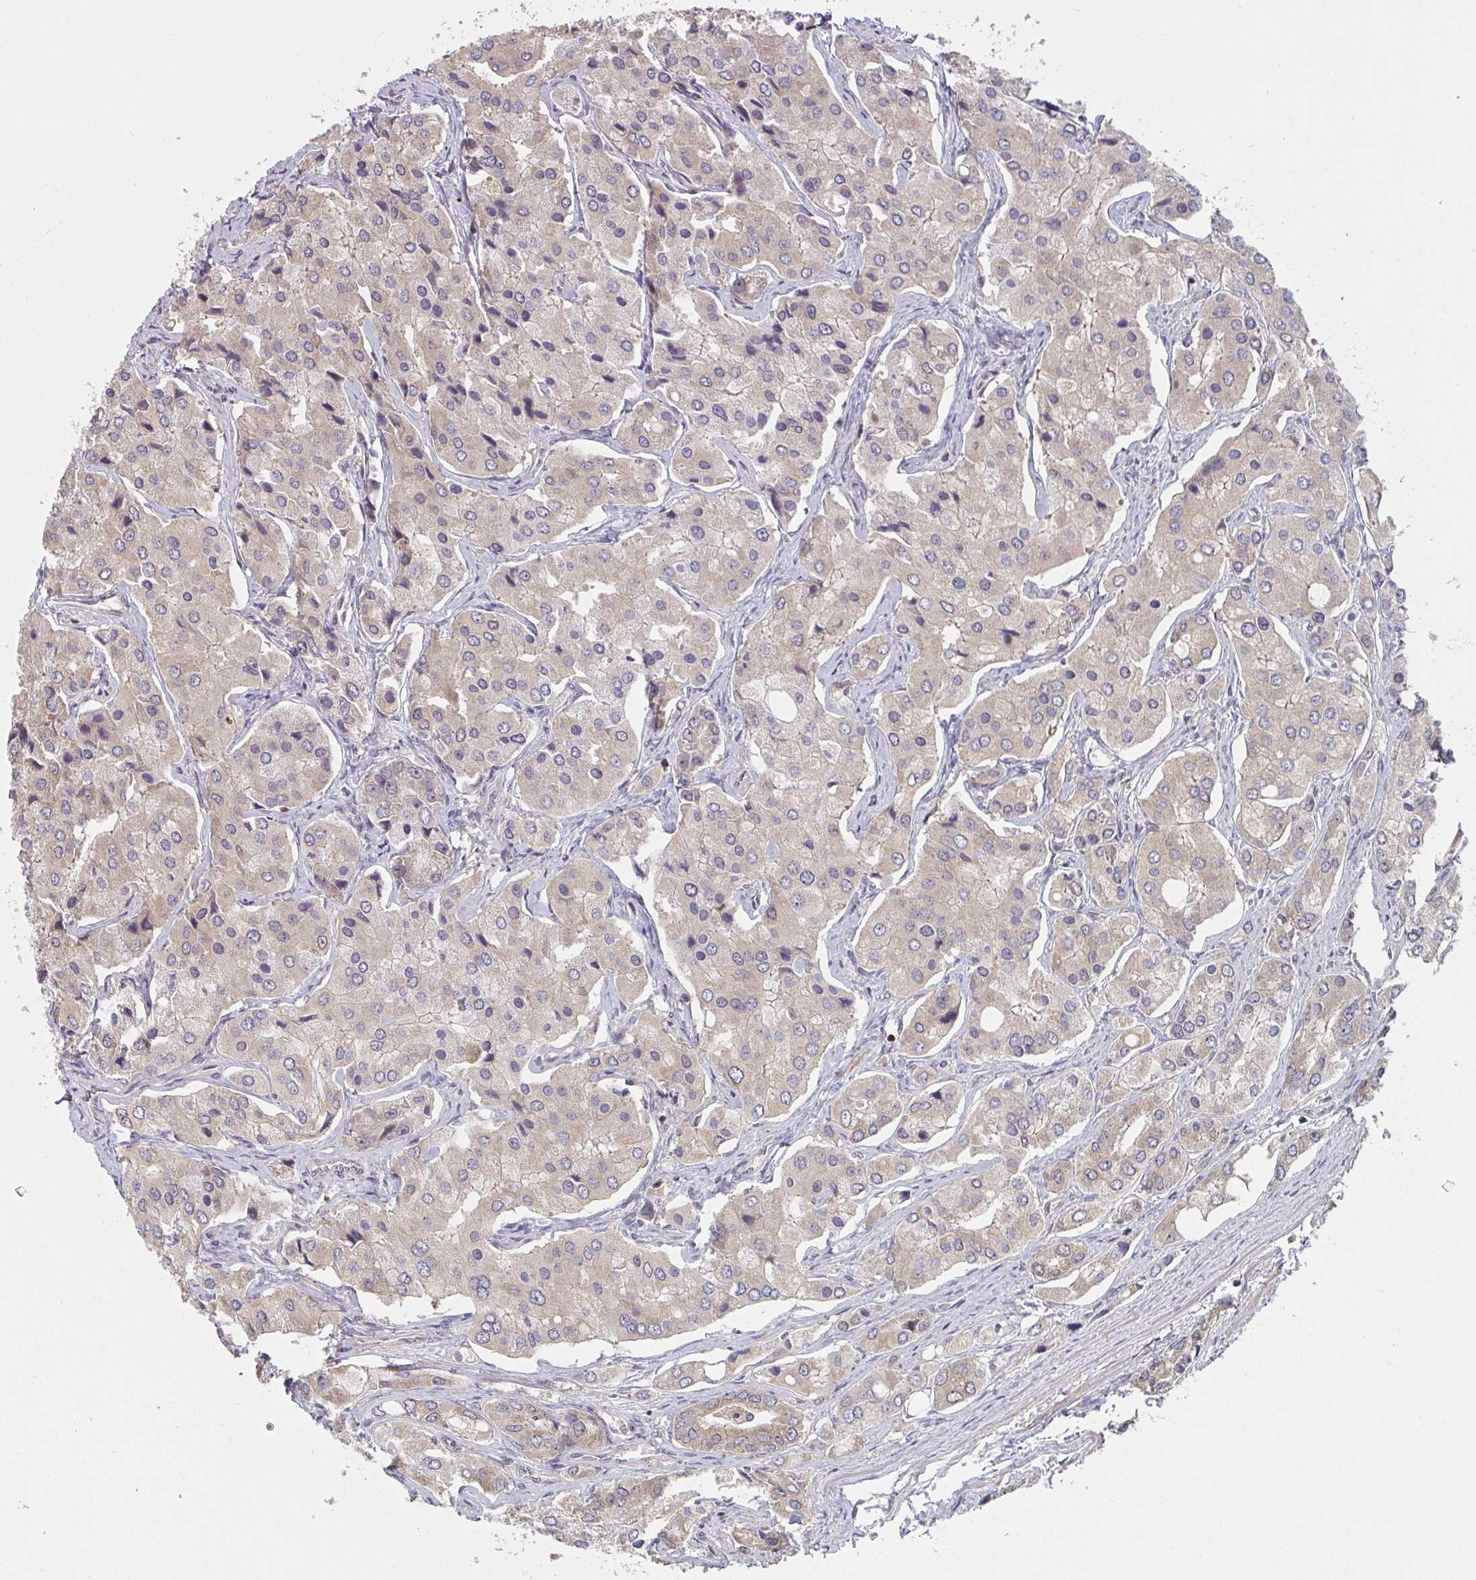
{"staining": {"intensity": "weak", "quantity": "25%-75%", "location": "cytoplasmic/membranous"}, "tissue": "prostate cancer", "cell_type": "Tumor cells", "image_type": "cancer", "snomed": [{"axis": "morphology", "description": "Adenocarcinoma, Low grade"}, {"axis": "topography", "description": "Prostate"}], "caption": "About 25%-75% of tumor cells in low-grade adenocarcinoma (prostate) exhibit weak cytoplasmic/membranous protein staining as visualized by brown immunohistochemical staining.", "gene": "RANGRF", "patient": {"sex": "male", "age": 69}}